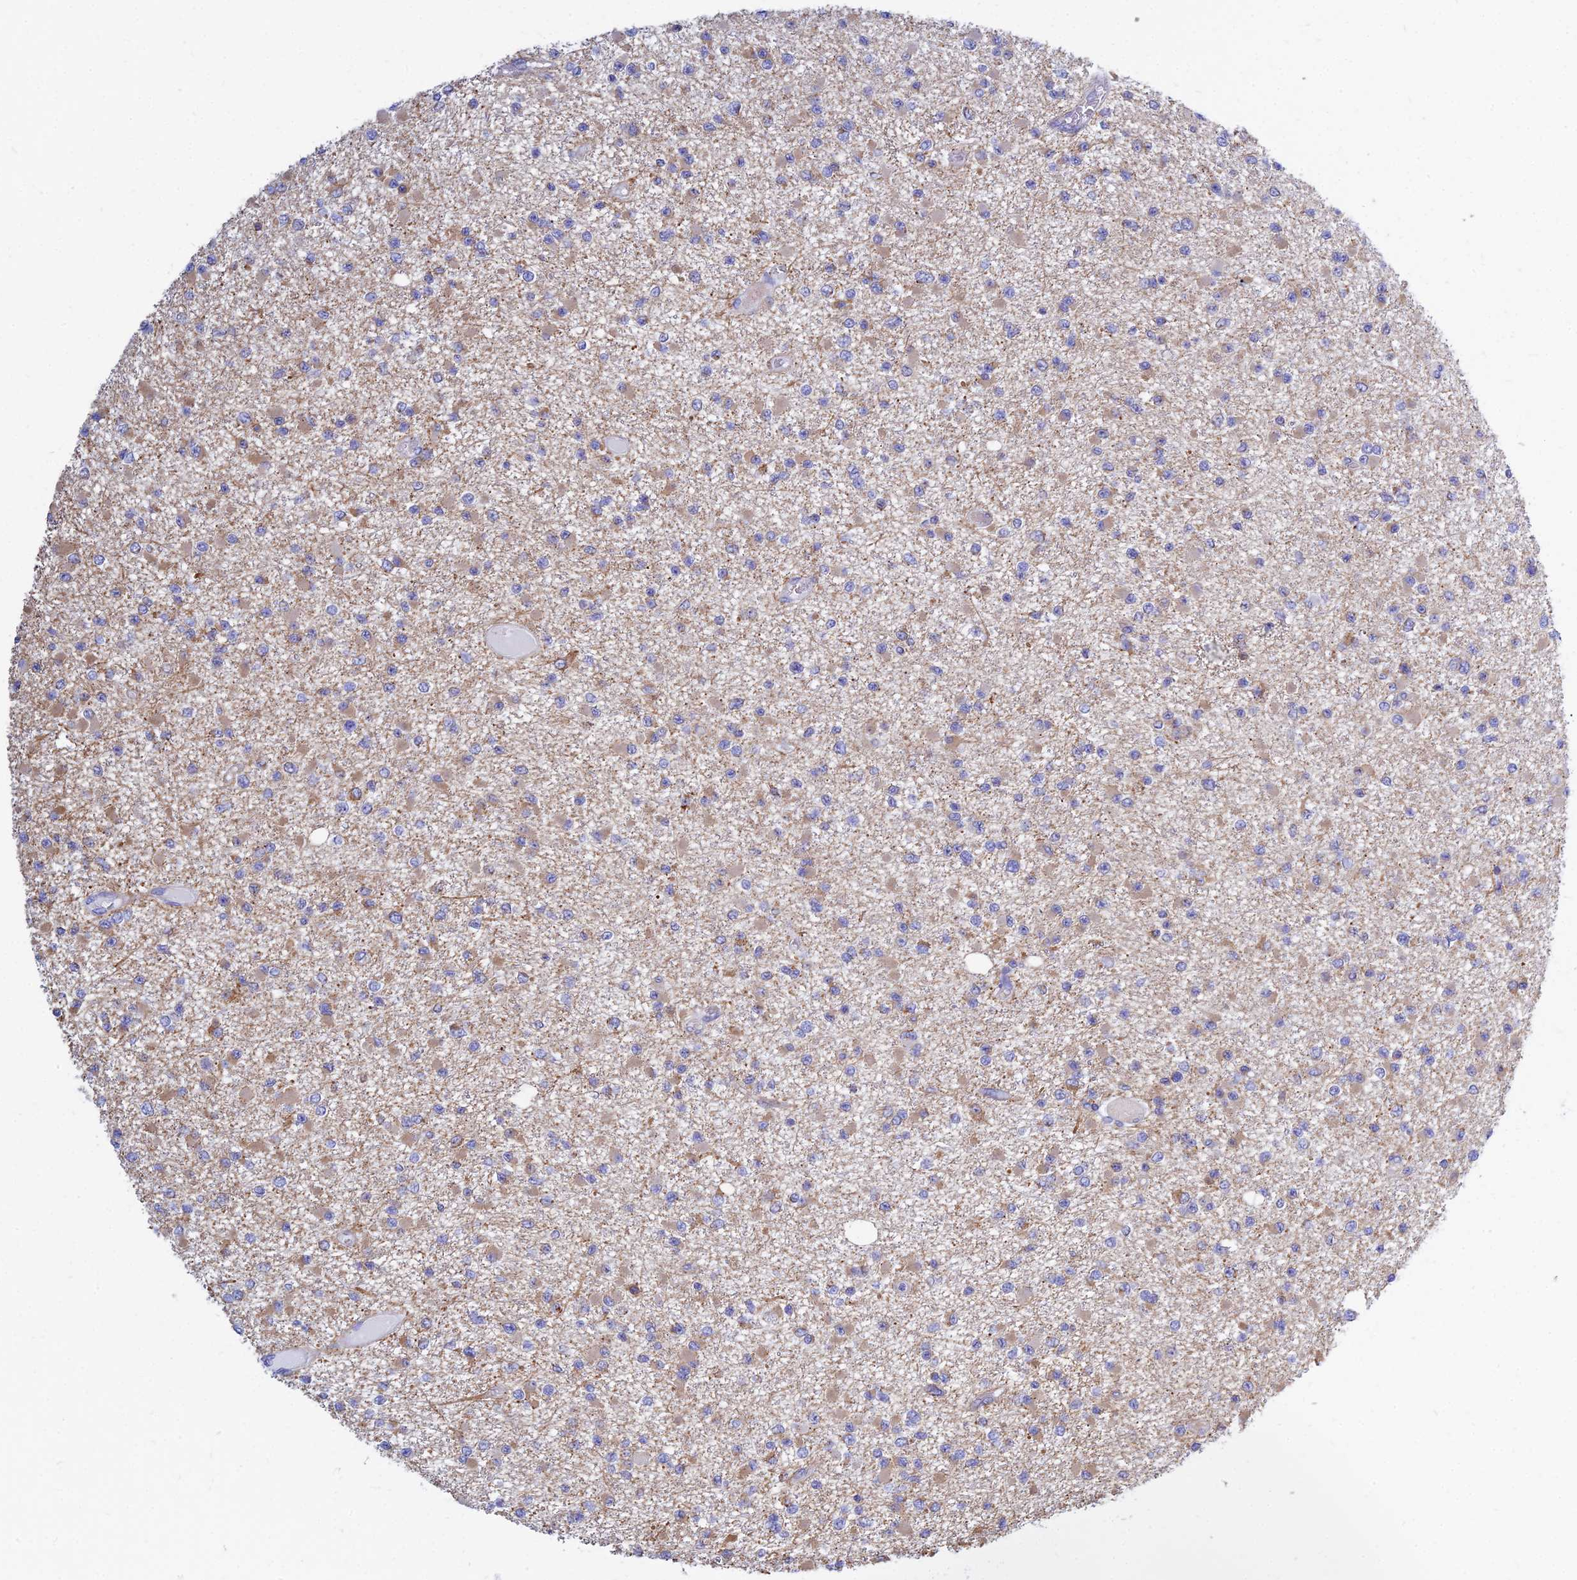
{"staining": {"intensity": "moderate", "quantity": "<25%", "location": "cytoplasmic/membranous"}, "tissue": "glioma", "cell_type": "Tumor cells", "image_type": "cancer", "snomed": [{"axis": "morphology", "description": "Glioma, malignant, Low grade"}, {"axis": "topography", "description": "Brain"}], "caption": "This is a photomicrograph of immunohistochemistry staining of glioma, which shows moderate positivity in the cytoplasmic/membranous of tumor cells.", "gene": "MGST1", "patient": {"sex": "female", "age": 22}}